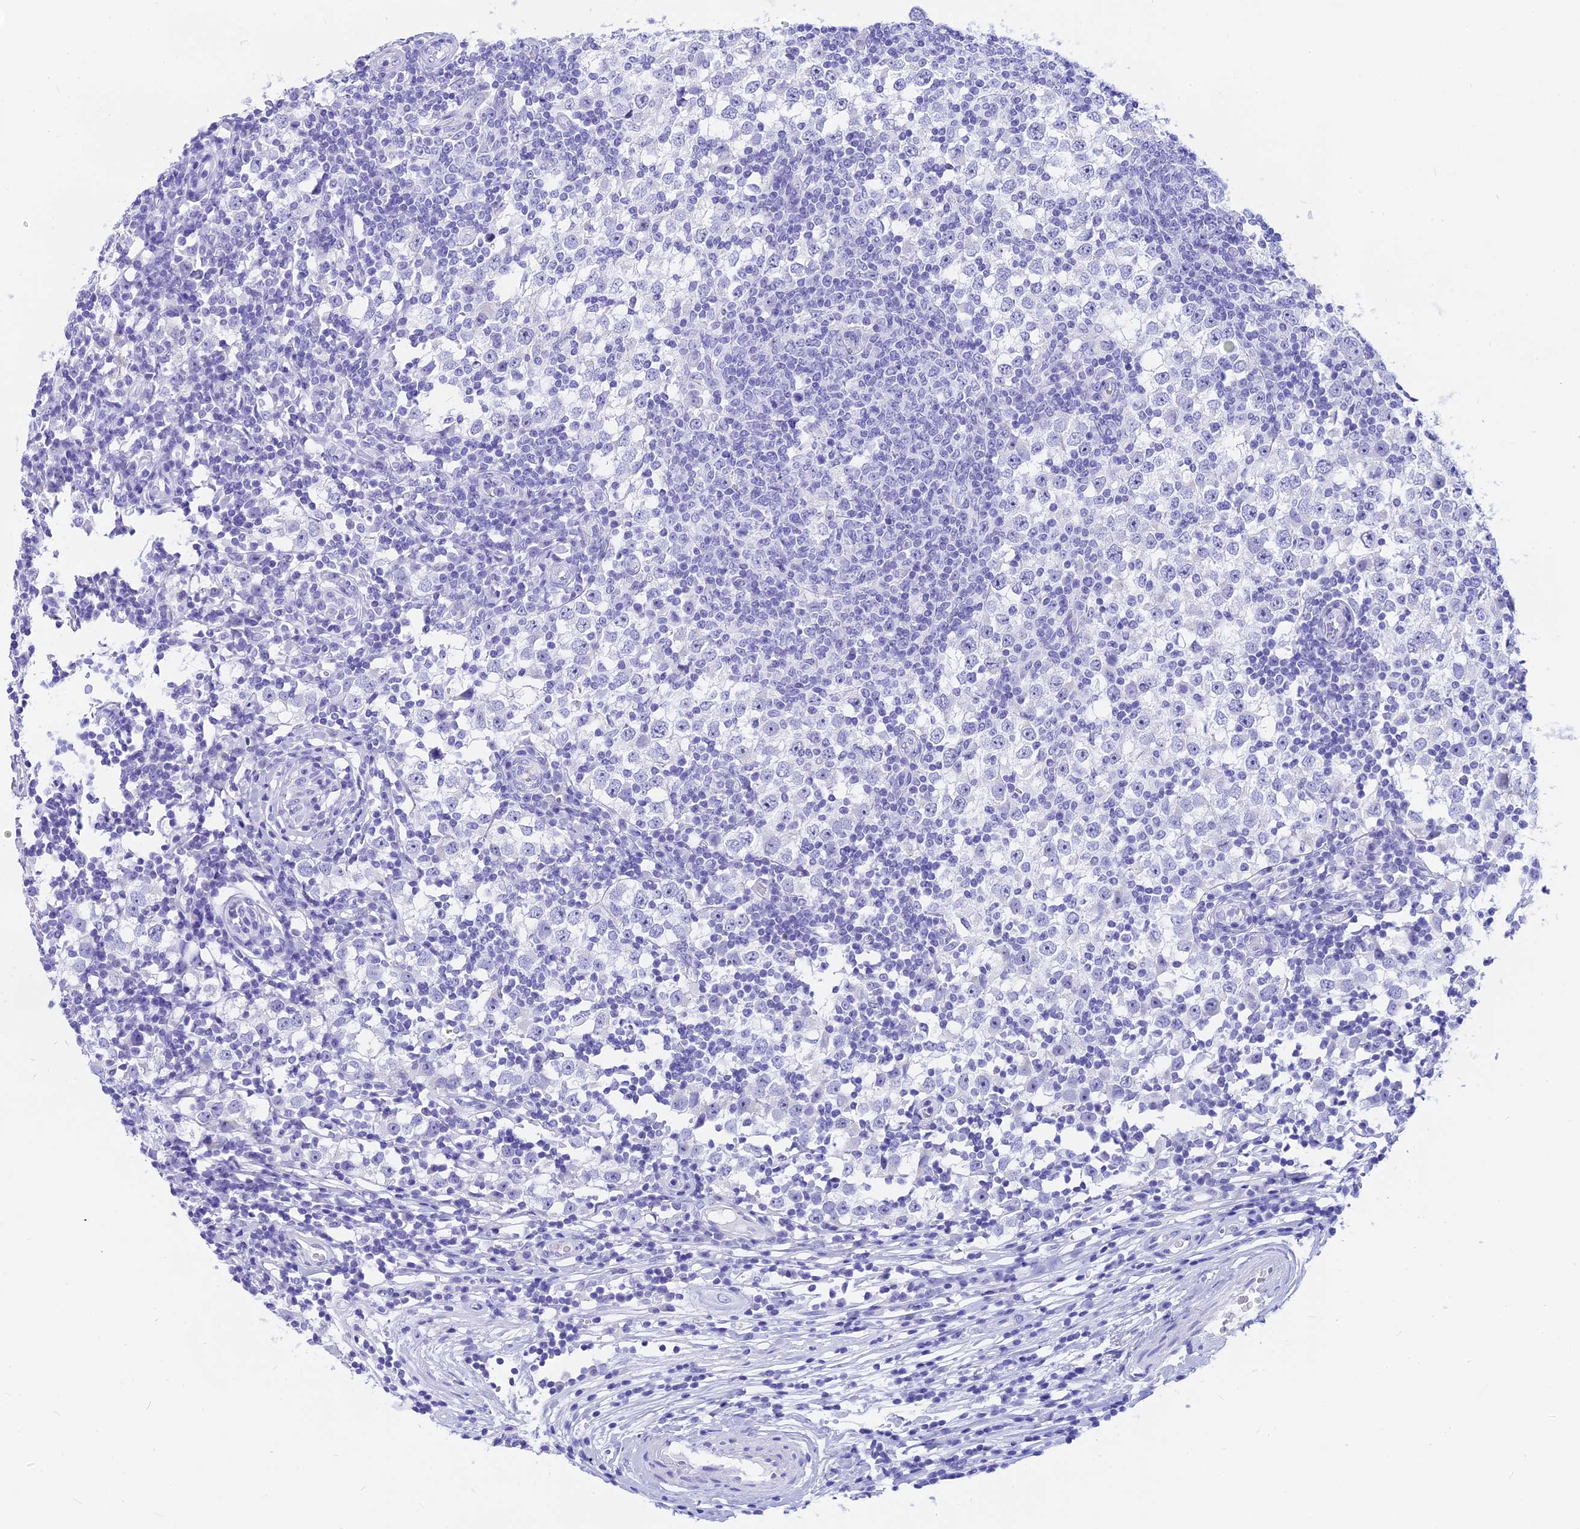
{"staining": {"intensity": "negative", "quantity": "none", "location": "none"}, "tissue": "testis cancer", "cell_type": "Tumor cells", "image_type": "cancer", "snomed": [{"axis": "morphology", "description": "Seminoma, NOS"}, {"axis": "topography", "description": "Testis"}], "caption": "High power microscopy image of an immunohistochemistry image of seminoma (testis), revealing no significant positivity in tumor cells.", "gene": "ISCA1", "patient": {"sex": "male", "age": 65}}